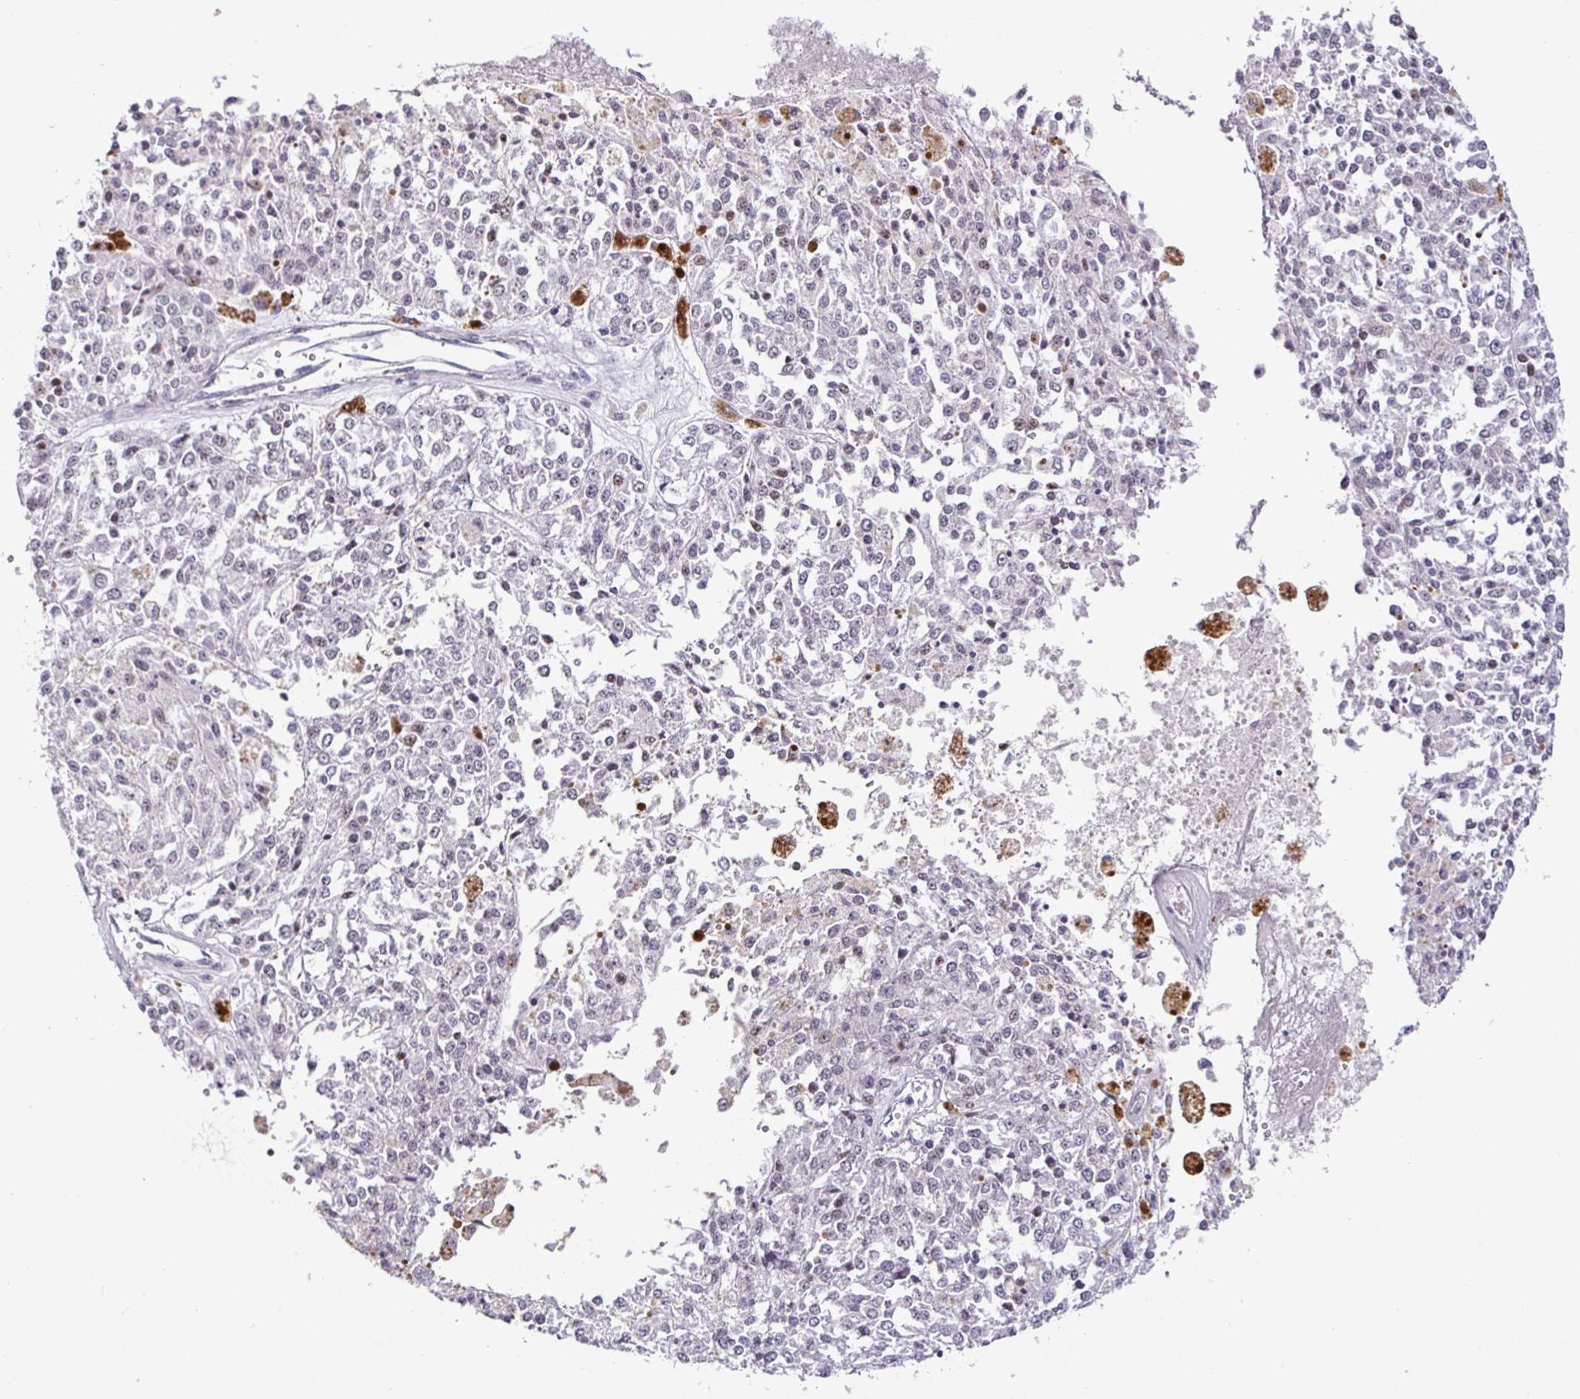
{"staining": {"intensity": "negative", "quantity": "none", "location": "none"}, "tissue": "melanoma", "cell_type": "Tumor cells", "image_type": "cancer", "snomed": [{"axis": "morphology", "description": "Malignant melanoma, Metastatic site"}, {"axis": "topography", "description": "Lymph node"}], "caption": "Human malignant melanoma (metastatic site) stained for a protein using immunohistochemistry displays no positivity in tumor cells.", "gene": "NUP188", "patient": {"sex": "female", "age": 64}}